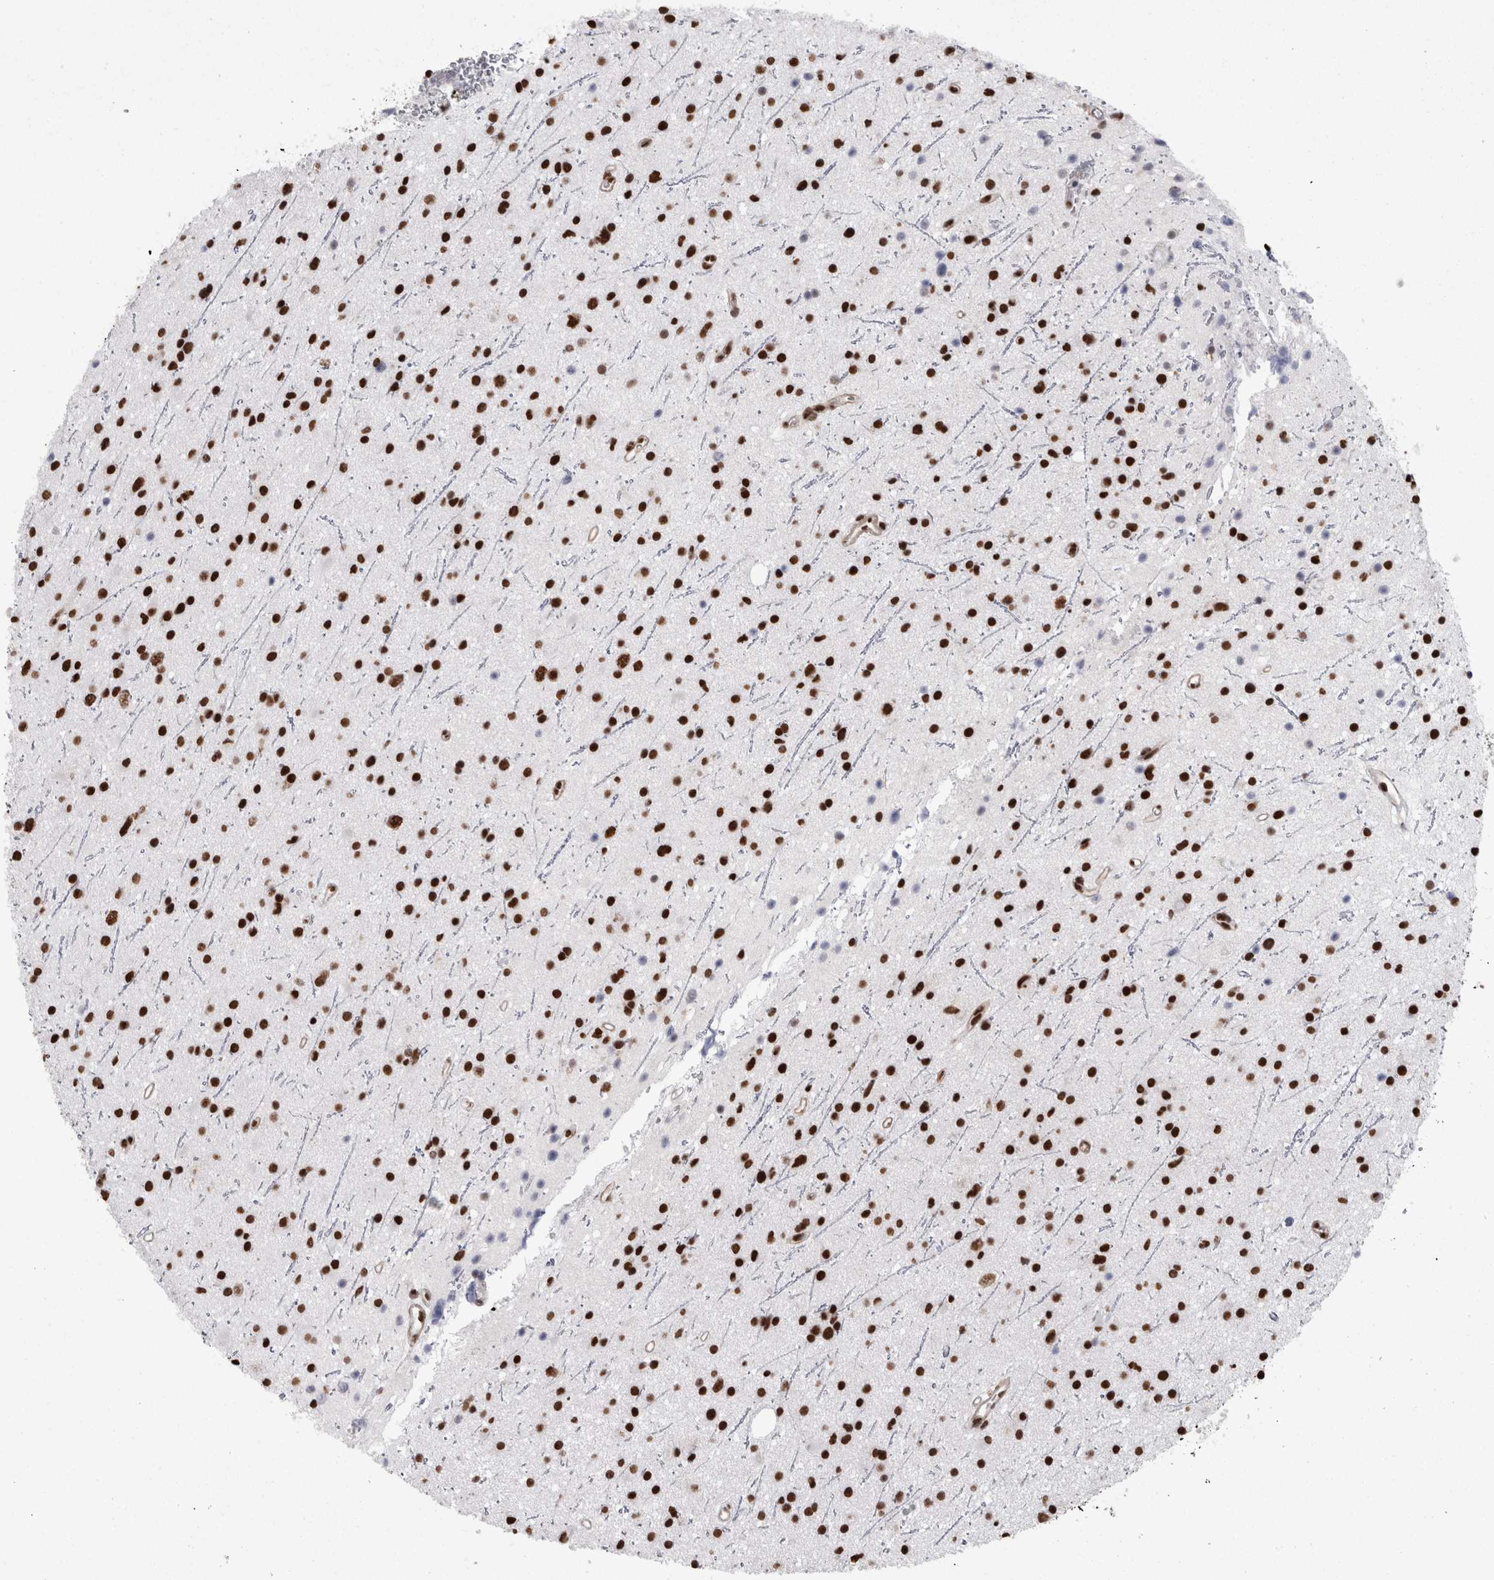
{"staining": {"intensity": "strong", "quantity": ">75%", "location": "nuclear"}, "tissue": "glioma", "cell_type": "Tumor cells", "image_type": "cancer", "snomed": [{"axis": "morphology", "description": "Glioma, malignant, Low grade"}, {"axis": "topography", "description": "Cerebral cortex"}], "caption": "IHC photomicrograph of human low-grade glioma (malignant) stained for a protein (brown), which shows high levels of strong nuclear staining in about >75% of tumor cells.", "gene": "HNRNPM", "patient": {"sex": "female", "age": 39}}